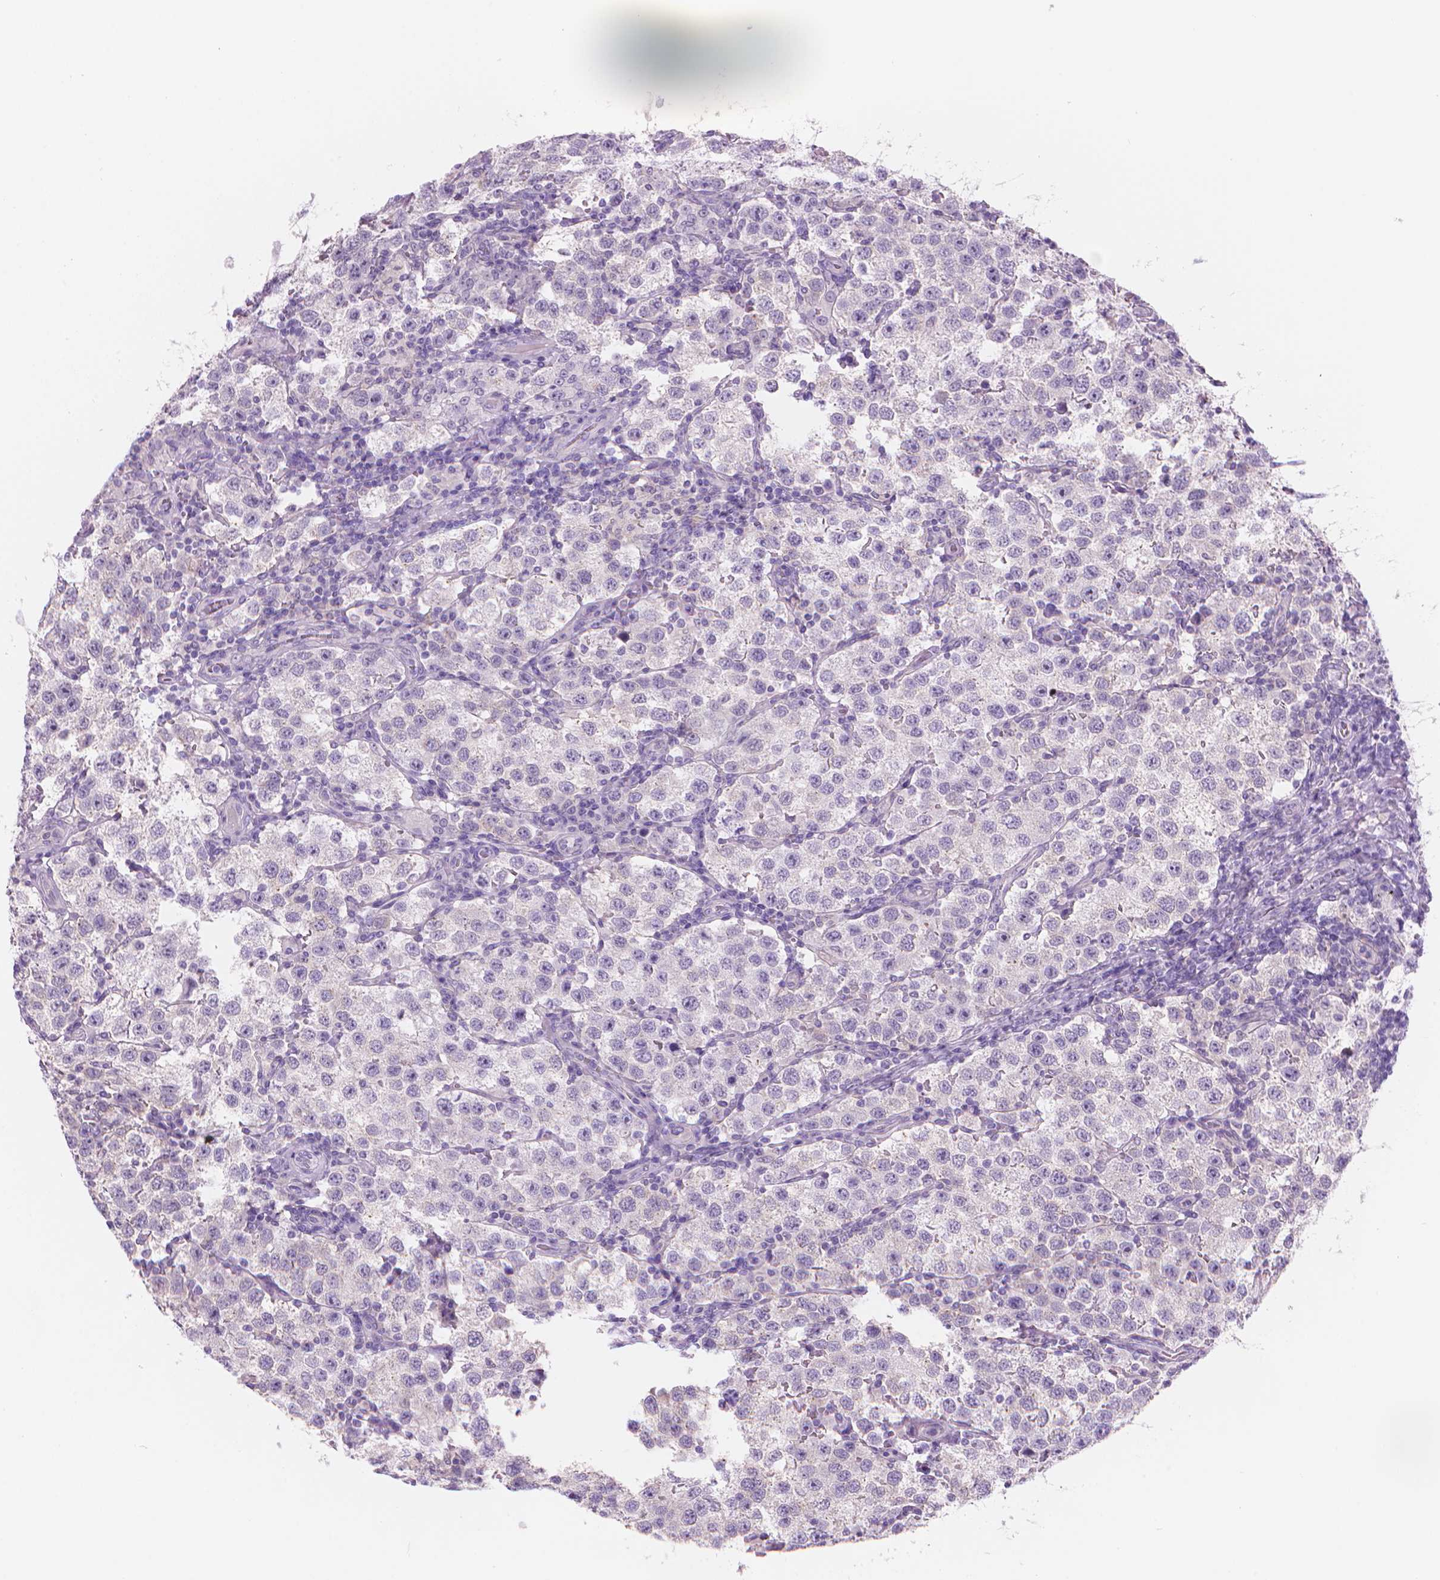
{"staining": {"intensity": "negative", "quantity": "none", "location": "none"}, "tissue": "testis cancer", "cell_type": "Tumor cells", "image_type": "cancer", "snomed": [{"axis": "morphology", "description": "Seminoma, NOS"}, {"axis": "topography", "description": "Testis"}], "caption": "There is no significant expression in tumor cells of seminoma (testis).", "gene": "ENSG00000187186", "patient": {"sex": "male", "age": 37}}